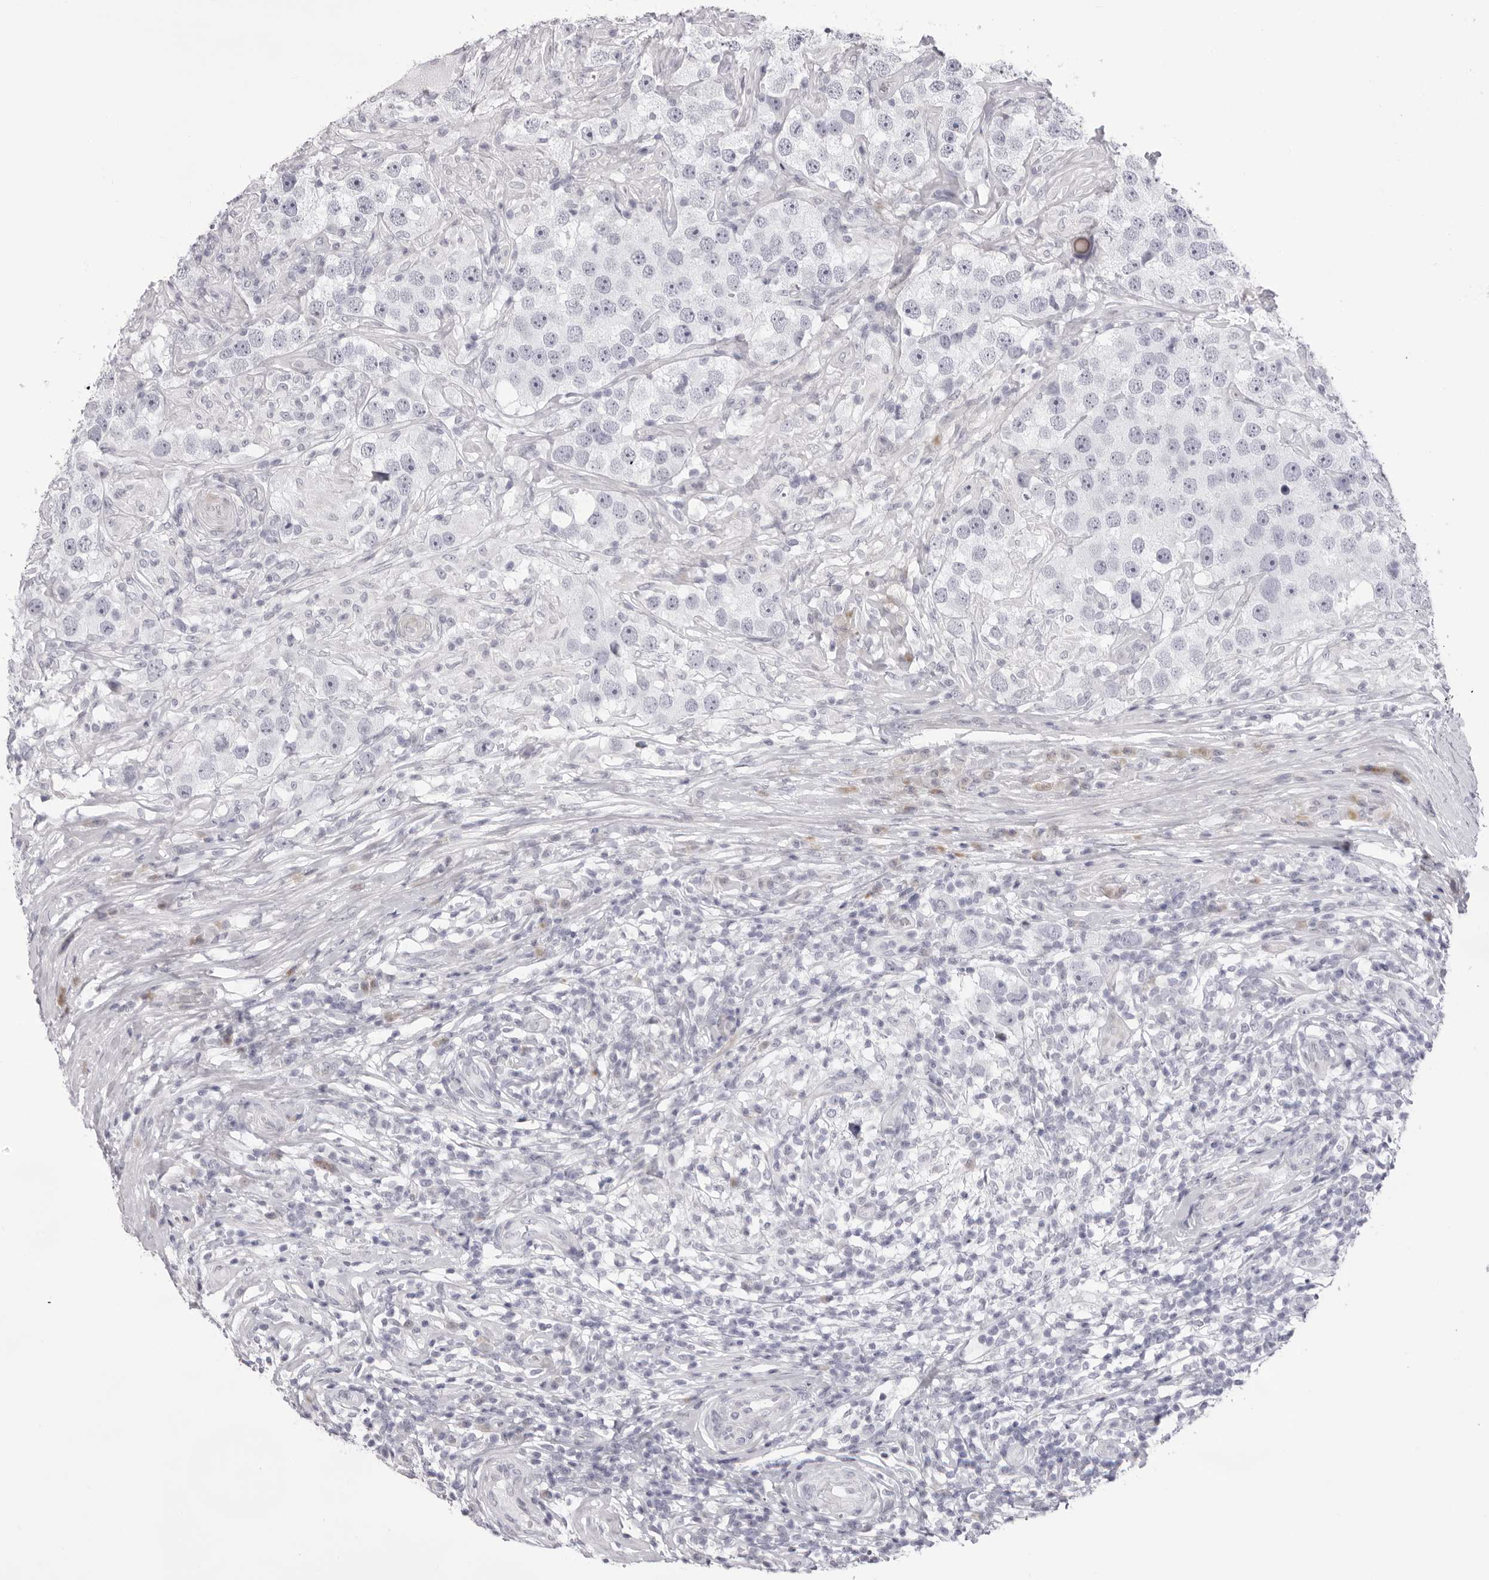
{"staining": {"intensity": "negative", "quantity": "none", "location": "none"}, "tissue": "testis cancer", "cell_type": "Tumor cells", "image_type": "cancer", "snomed": [{"axis": "morphology", "description": "Seminoma, NOS"}, {"axis": "topography", "description": "Testis"}], "caption": "An IHC histopathology image of testis cancer (seminoma) is shown. There is no staining in tumor cells of testis cancer (seminoma). (DAB IHC with hematoxylin counter stain).", "gene": "SMIM2", "patient": {"sex": "male", "age": 49}}